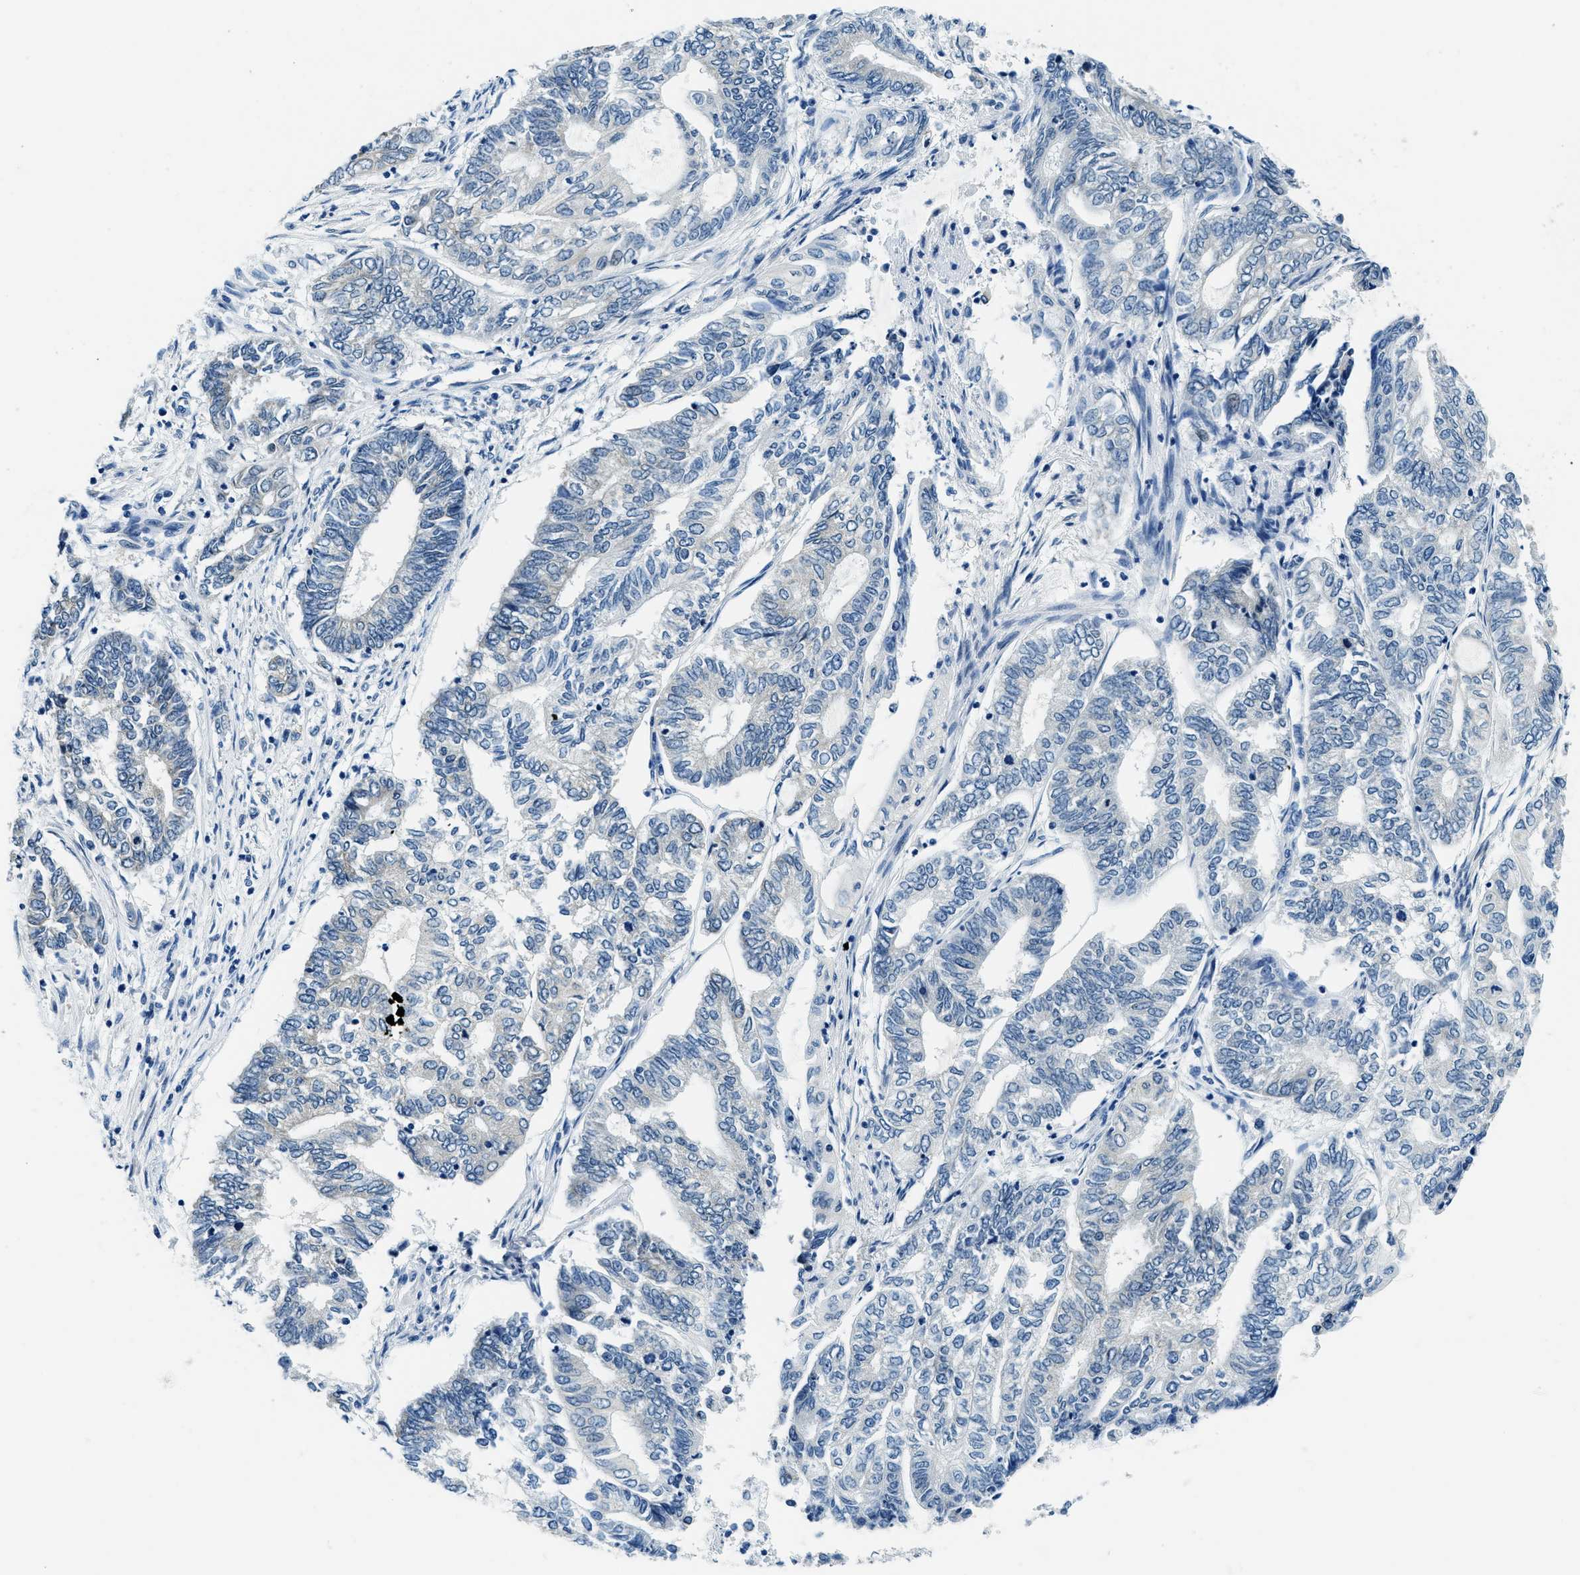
{"staining": {"intensity": "negative", "quantity": "none", "location": "none"}, "tissue": "endometrial cancer", "cell_type": "Tumor cells", "image_type": "cancer", "snomed": [{"axis": "morphology", "description": "Adenocarcinoma, NOS"}, {"axis": "topography", "description": "Uterus"}, {"axis": "topography", "description": "Endometrium"}], "caption": "High power microscopy histopathology image of an immunohistochemistry (IHC) micrograph of endometrial cancer, revealing no significant staining in tumor cells.", "gene": "UBAC2", "patient": {"sex": "female", "age": 70}}